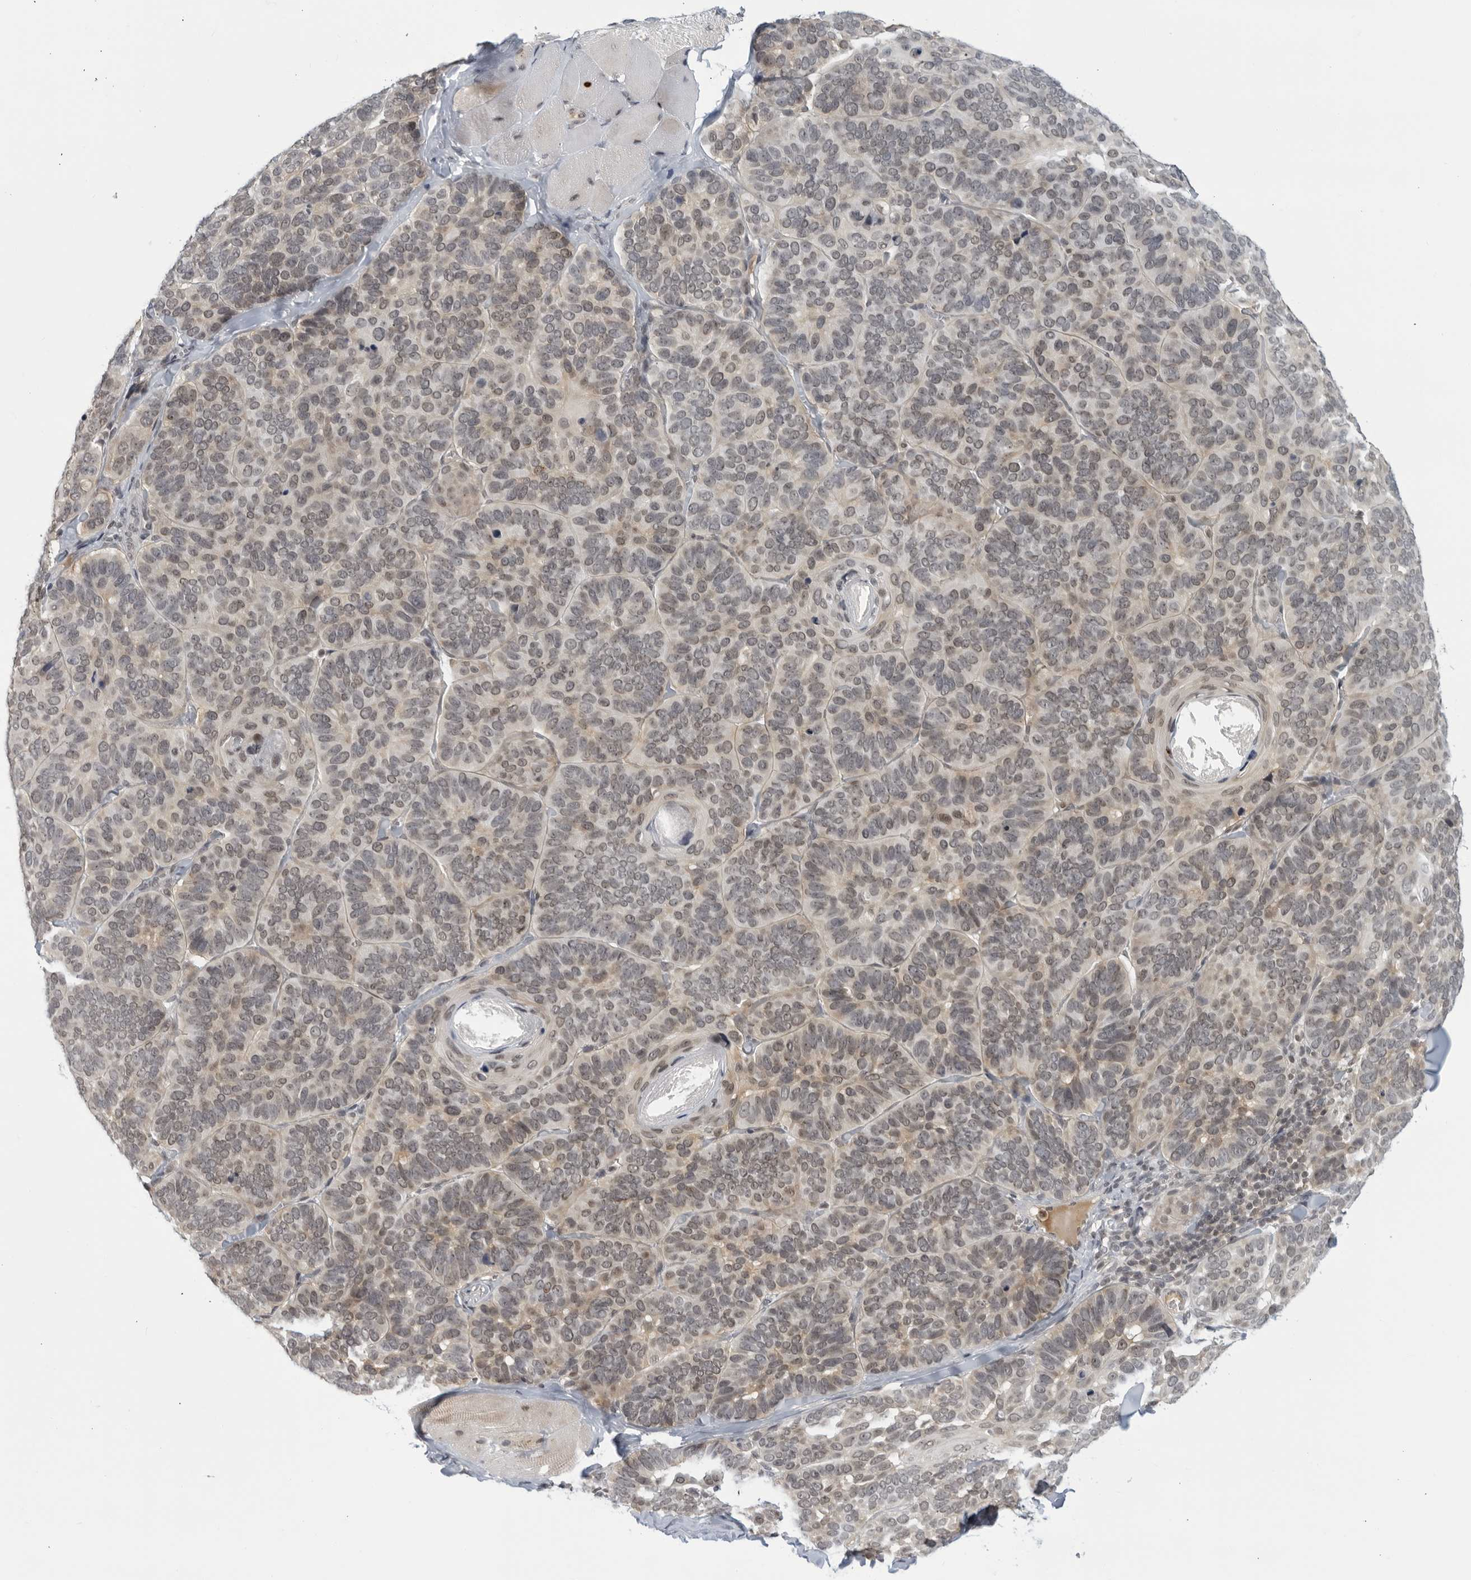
{"staining": {"intensity": "moderate", "quantity": "<25%", "location": "nuclear"}, "tissue": "skin cancer", "cell_type": "Tumor cells", "image_type": "cancer", "snomed": [{"axis": "morphology", "description": "Basal cell carcinoma"}, {"axis": "topography", "description": "Skin"}], "caption": "Moderate nuclear protein staining is appreciated in about <25% of tumor cells in skin cancer.", "gene": "CC2D1B", "patient": {"sex": "male", "age": 62}}